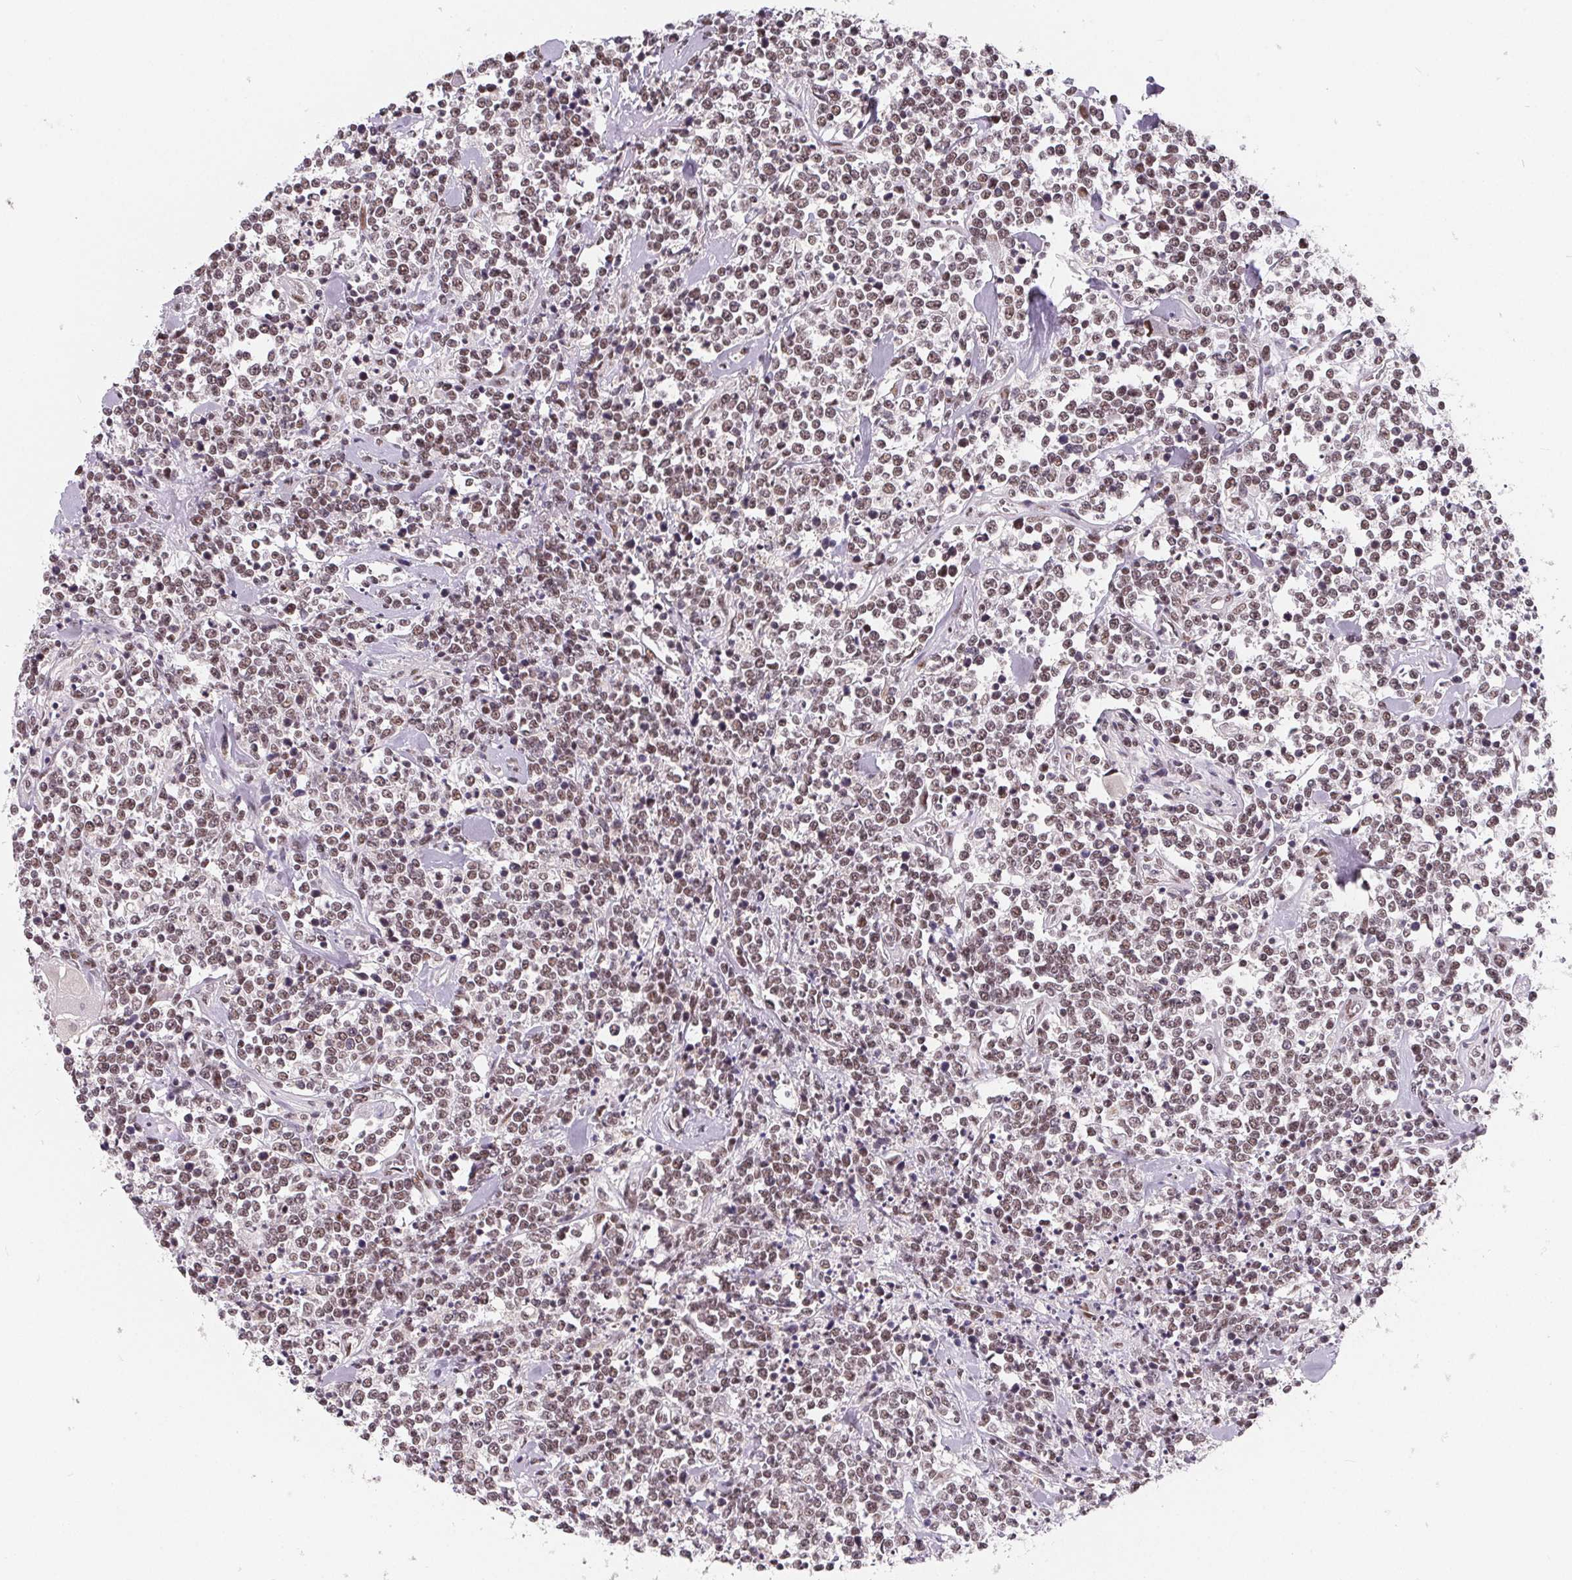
{"staining": {"intensity": "weak", "quantity": "25%-75%", "location": "nuclear"}, "tissue": "lymphoma", "cell_type": "Tumor cells", "image_type": "cancer", "snomed": [{"axis": "morphology", "description": "Malignant lymphoma, non-Hodgkin's type, High grade"}, {"axis": "topography", "description": "Colon"}], "caption": "High-grade malignant lymphoma, non-Hodgkin's type stained with DAB IHC shows low levels of weak nuclear positivity in about 25%-75% of tumor cells.", "gene": "TCERG1", "patient": {"sex": "male", "age": 82}}